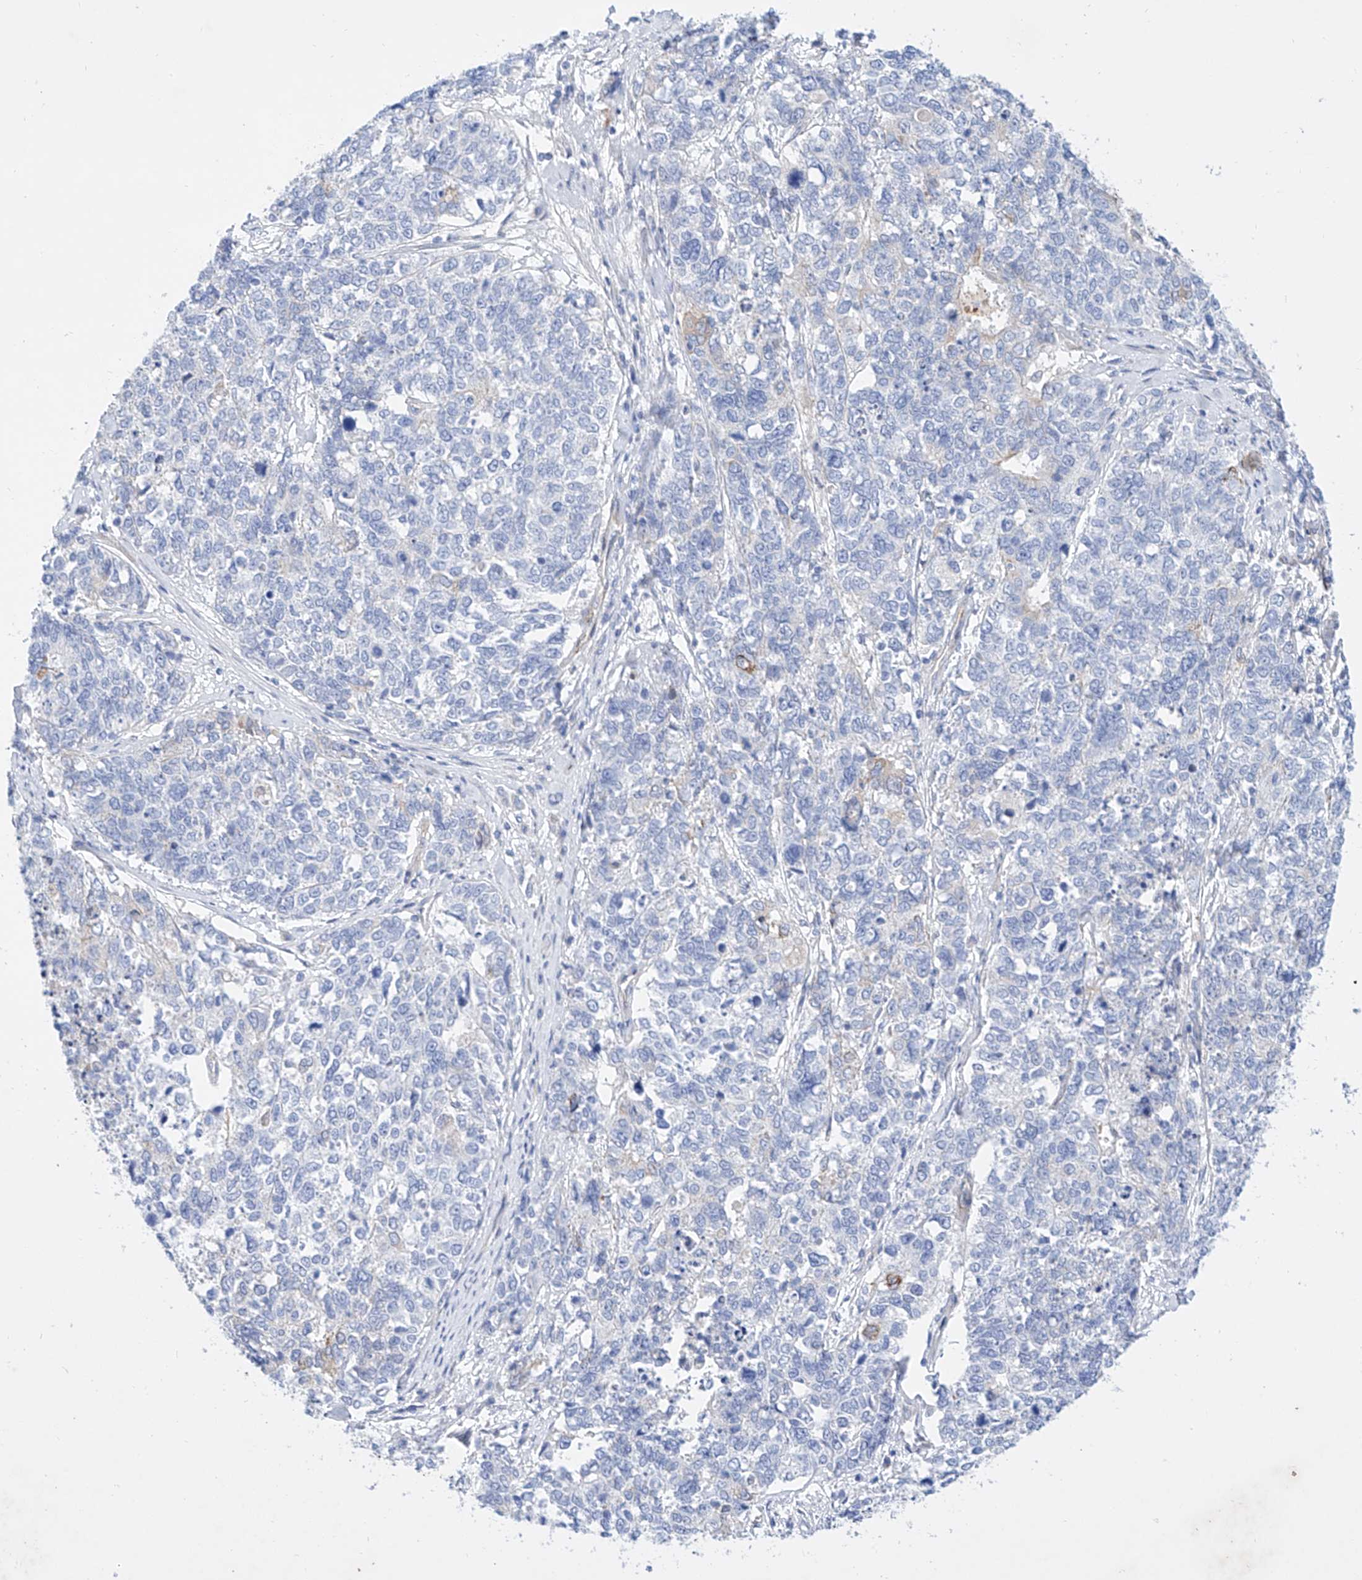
{"staining": {"intensity": "negative", "quantity": "none", "location": "none"}, "tissue": "cervical cancer", "cell_type": "Tumor cells", "image_type": "cancer", "snomed": [{"axis": "morphology", "description": "Squamous cell carcinoma, NOS"}, {"axis": "topography", "description": "Cervix"}], "caption": "Tumor cells show no significant protein staining in cervical cancer (squamous cell carcinoma).", "gene": "SBSPON", "patient": {"sex": "female", "age": 63}}